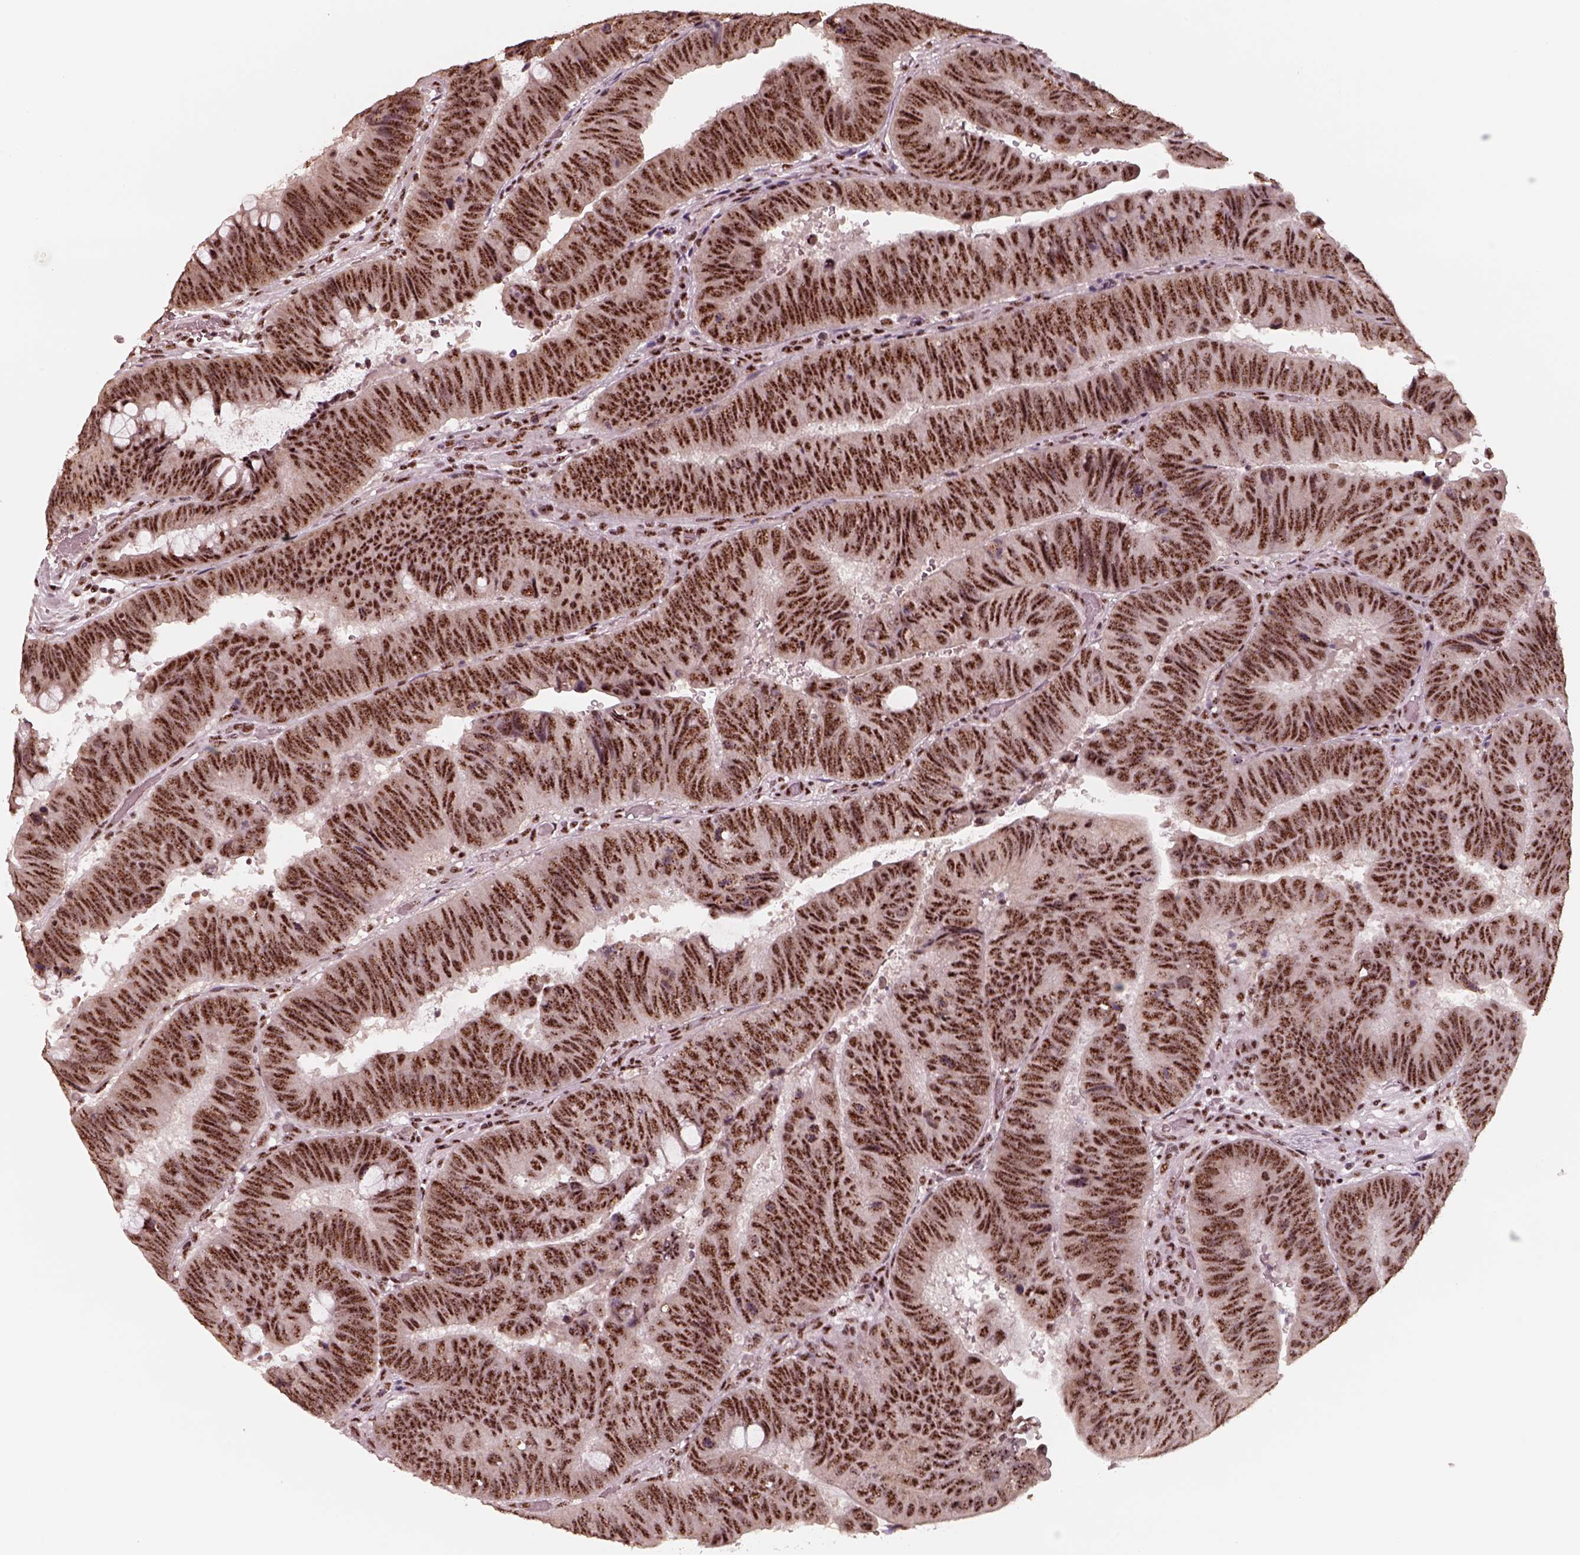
{"staining": {"intensity": "strong", "quantity": ">75%", "location": "nuclear"}, "tissue": "colorectal cancer", "cell_type": "Tumor cells", "image_type": "cancer", "snomed": [{"axis": "morphology", "description": "Normal tissue, NOS"}, {"axis": "morphology", "description": "Adenocarcinoma, NOS"}, {"axis": "topography", "description": "Rectum"}], "caption": "Adenocarcinoma (colorectal) stained with a protein marker reveals strong staining in tumor cells.", "gene": "ATXN7L3", "patient": {"sex": "male", "age": 92}}